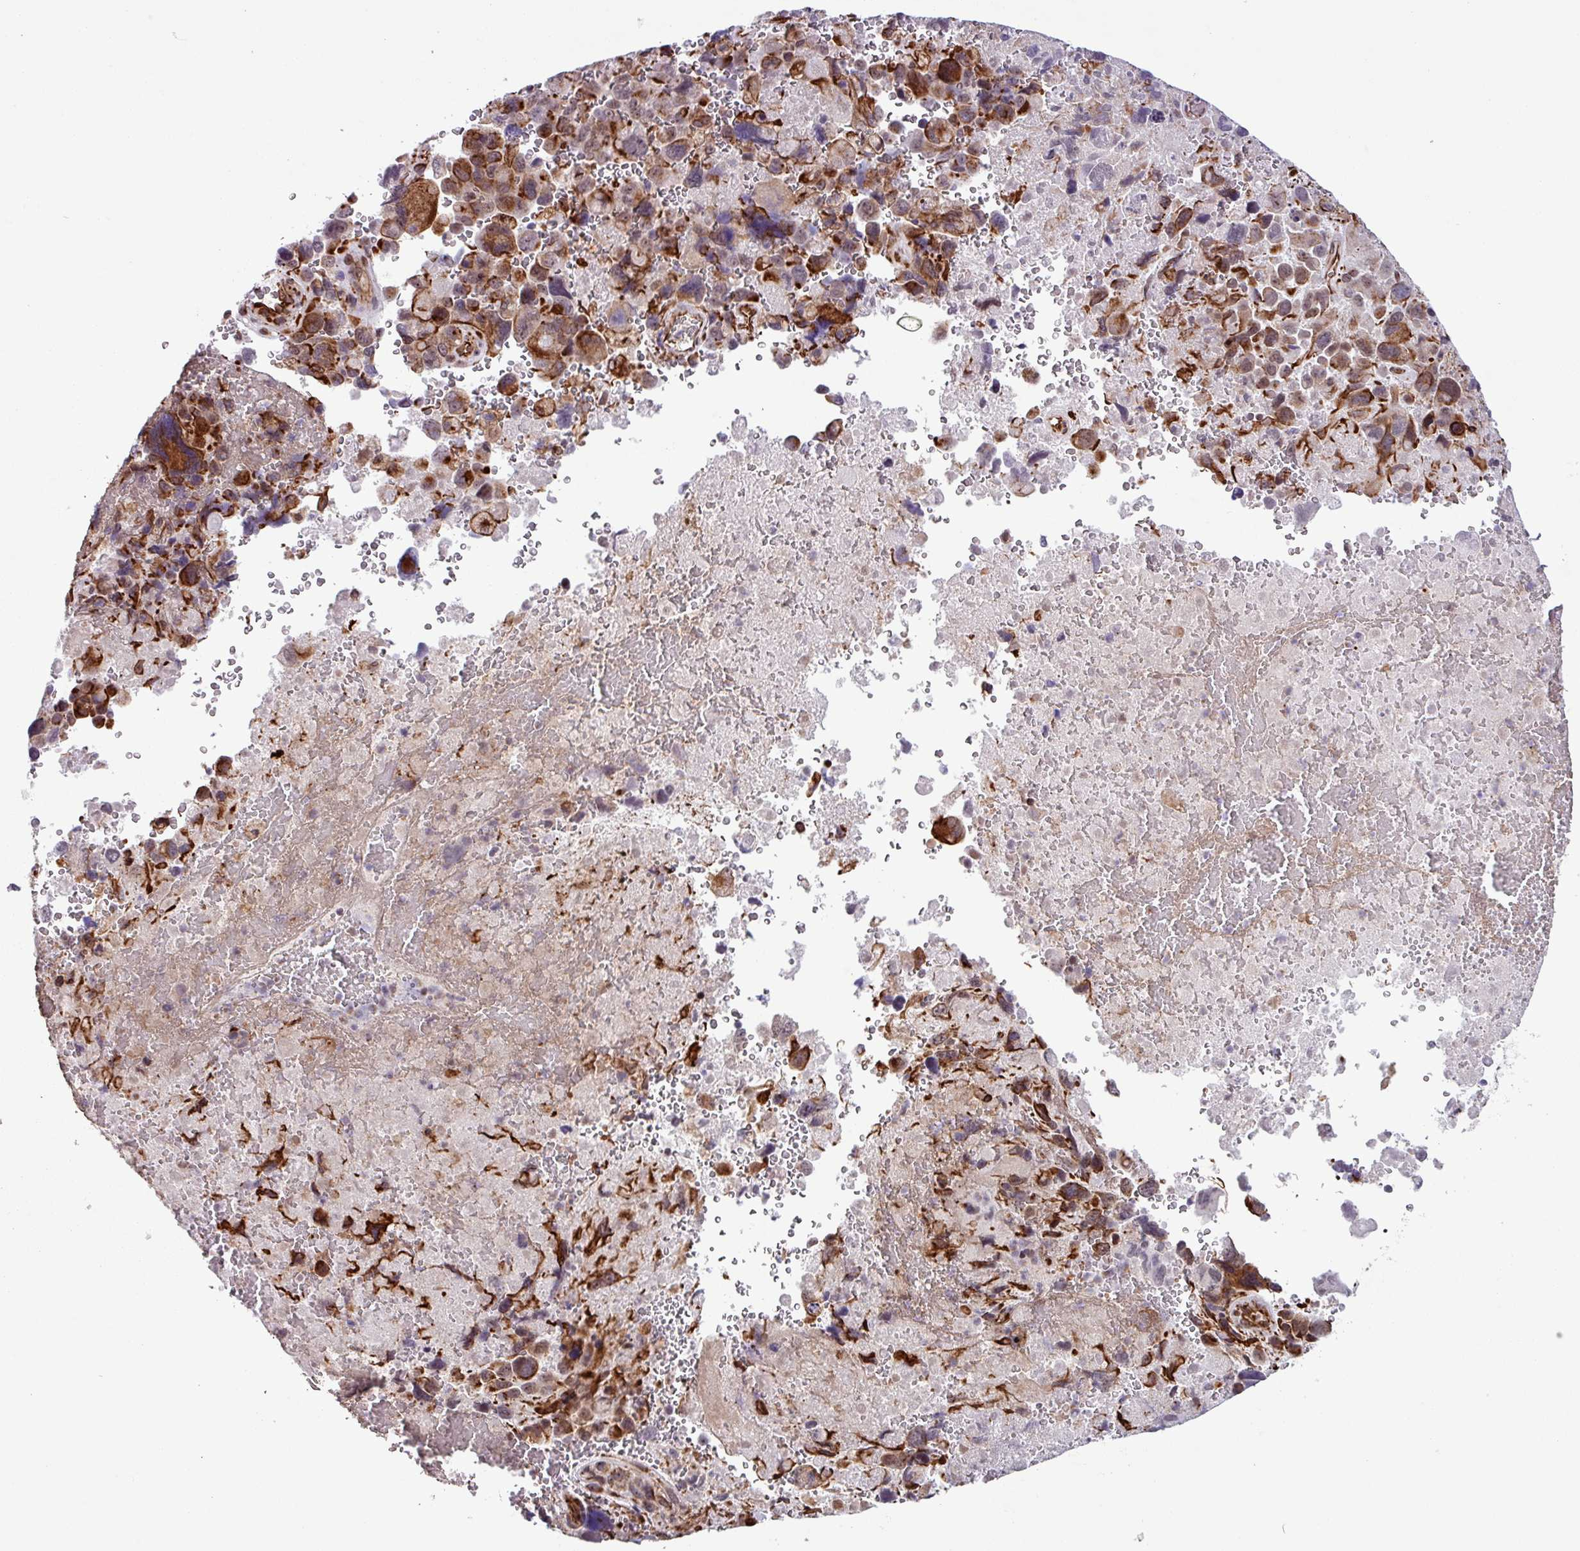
{"staining": {"intensity": "strong", "quantity": ">75%", "location": "cytoplasmic/membranous"}, "tissue": "melanoma", "cell_type": "Tumor cells", "image_type": "cancer", "snomed": [{"axis": "morphology", "description": "Malignant melanoma, Metastatic site"}, {"axis": "topography", "description": "Brain"}], "caption": "The micrograph exhibits staining of melanoma, revealing strong cytoplasmic/membranous protein positivity (brown color) within tumor cells.", "gene": "CHD3", "patient": {"sex": "female", "age": 53}}